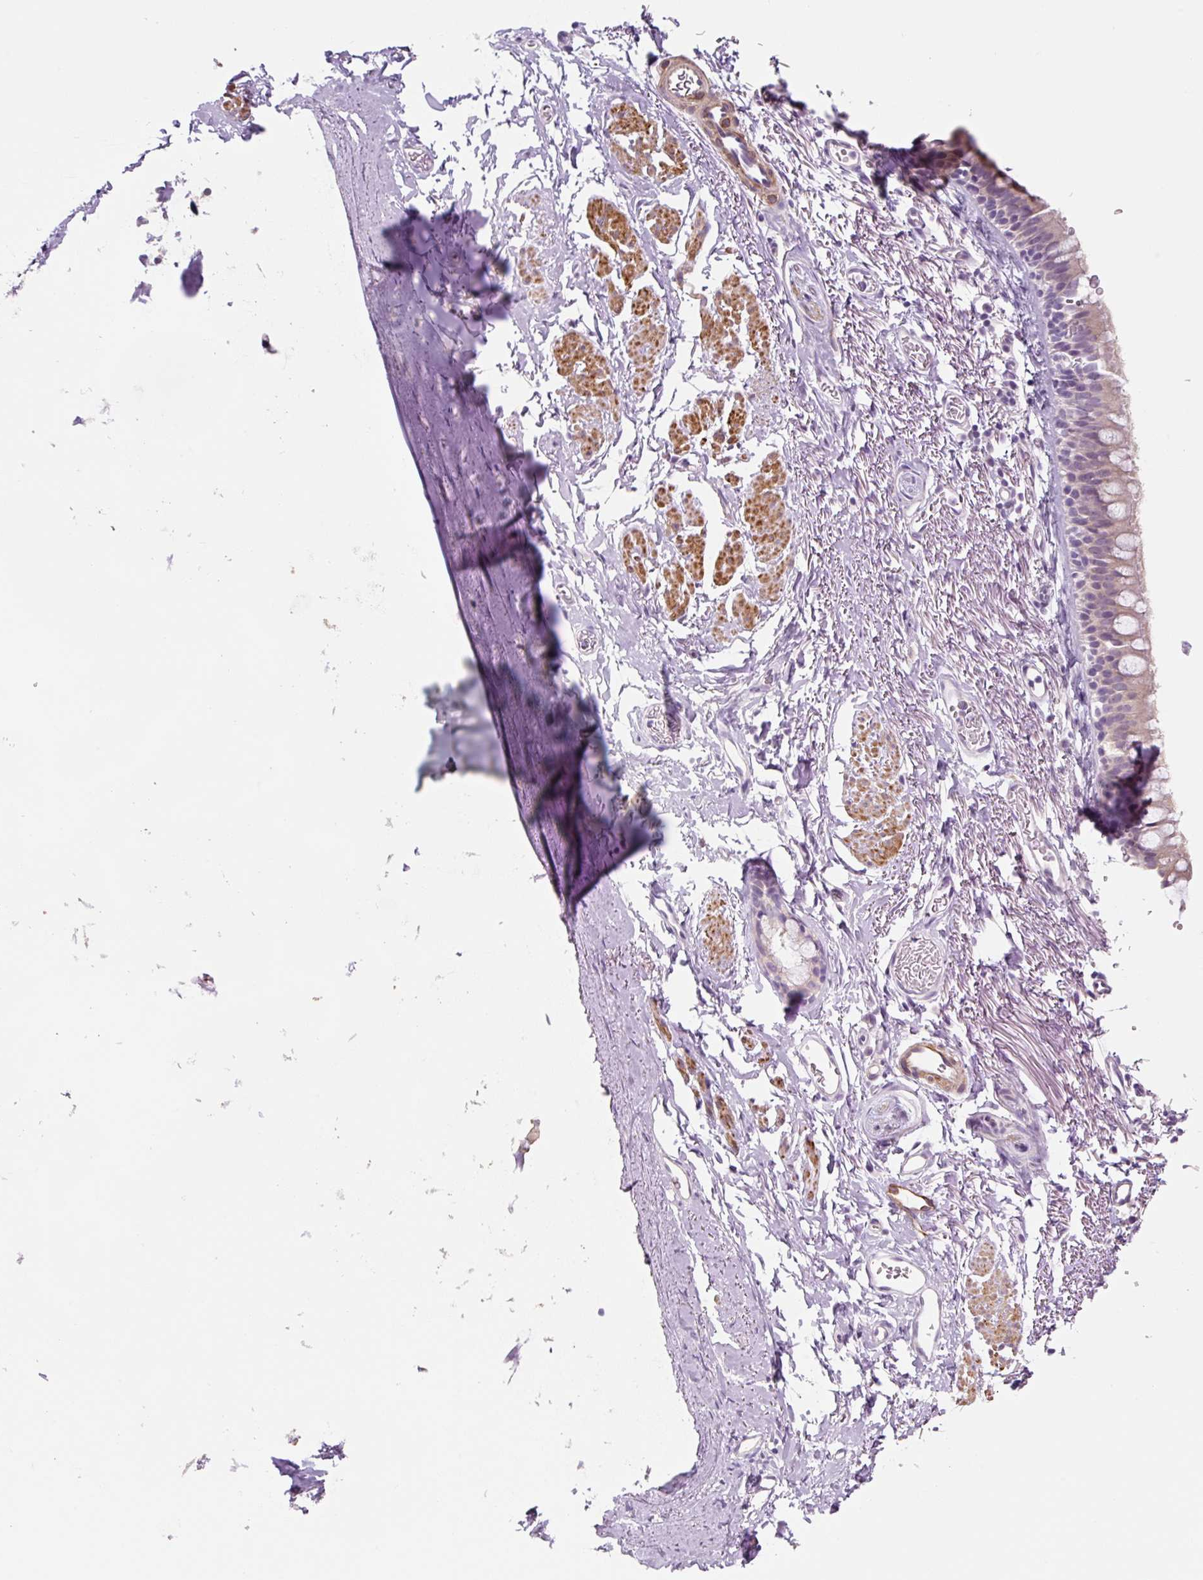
{"staining": {"intensity": "negative", "quantity": "none", "location": "none"}, "tissue": "bronchus", "cell_type": "Respiratory epithelial cells", "image_type": "normal", "snomed": [{"axis": "morphology", "description": "Normal tissue, NOS"}, {"axis": "topography", "description": "Bronchus"}], "caption": "Protein analysis of unremarkable bronchus displays no significant expression in respiratory epithelial cells.", "gene": "CCL25", "patient": {"sex": "male", "age": 67}}